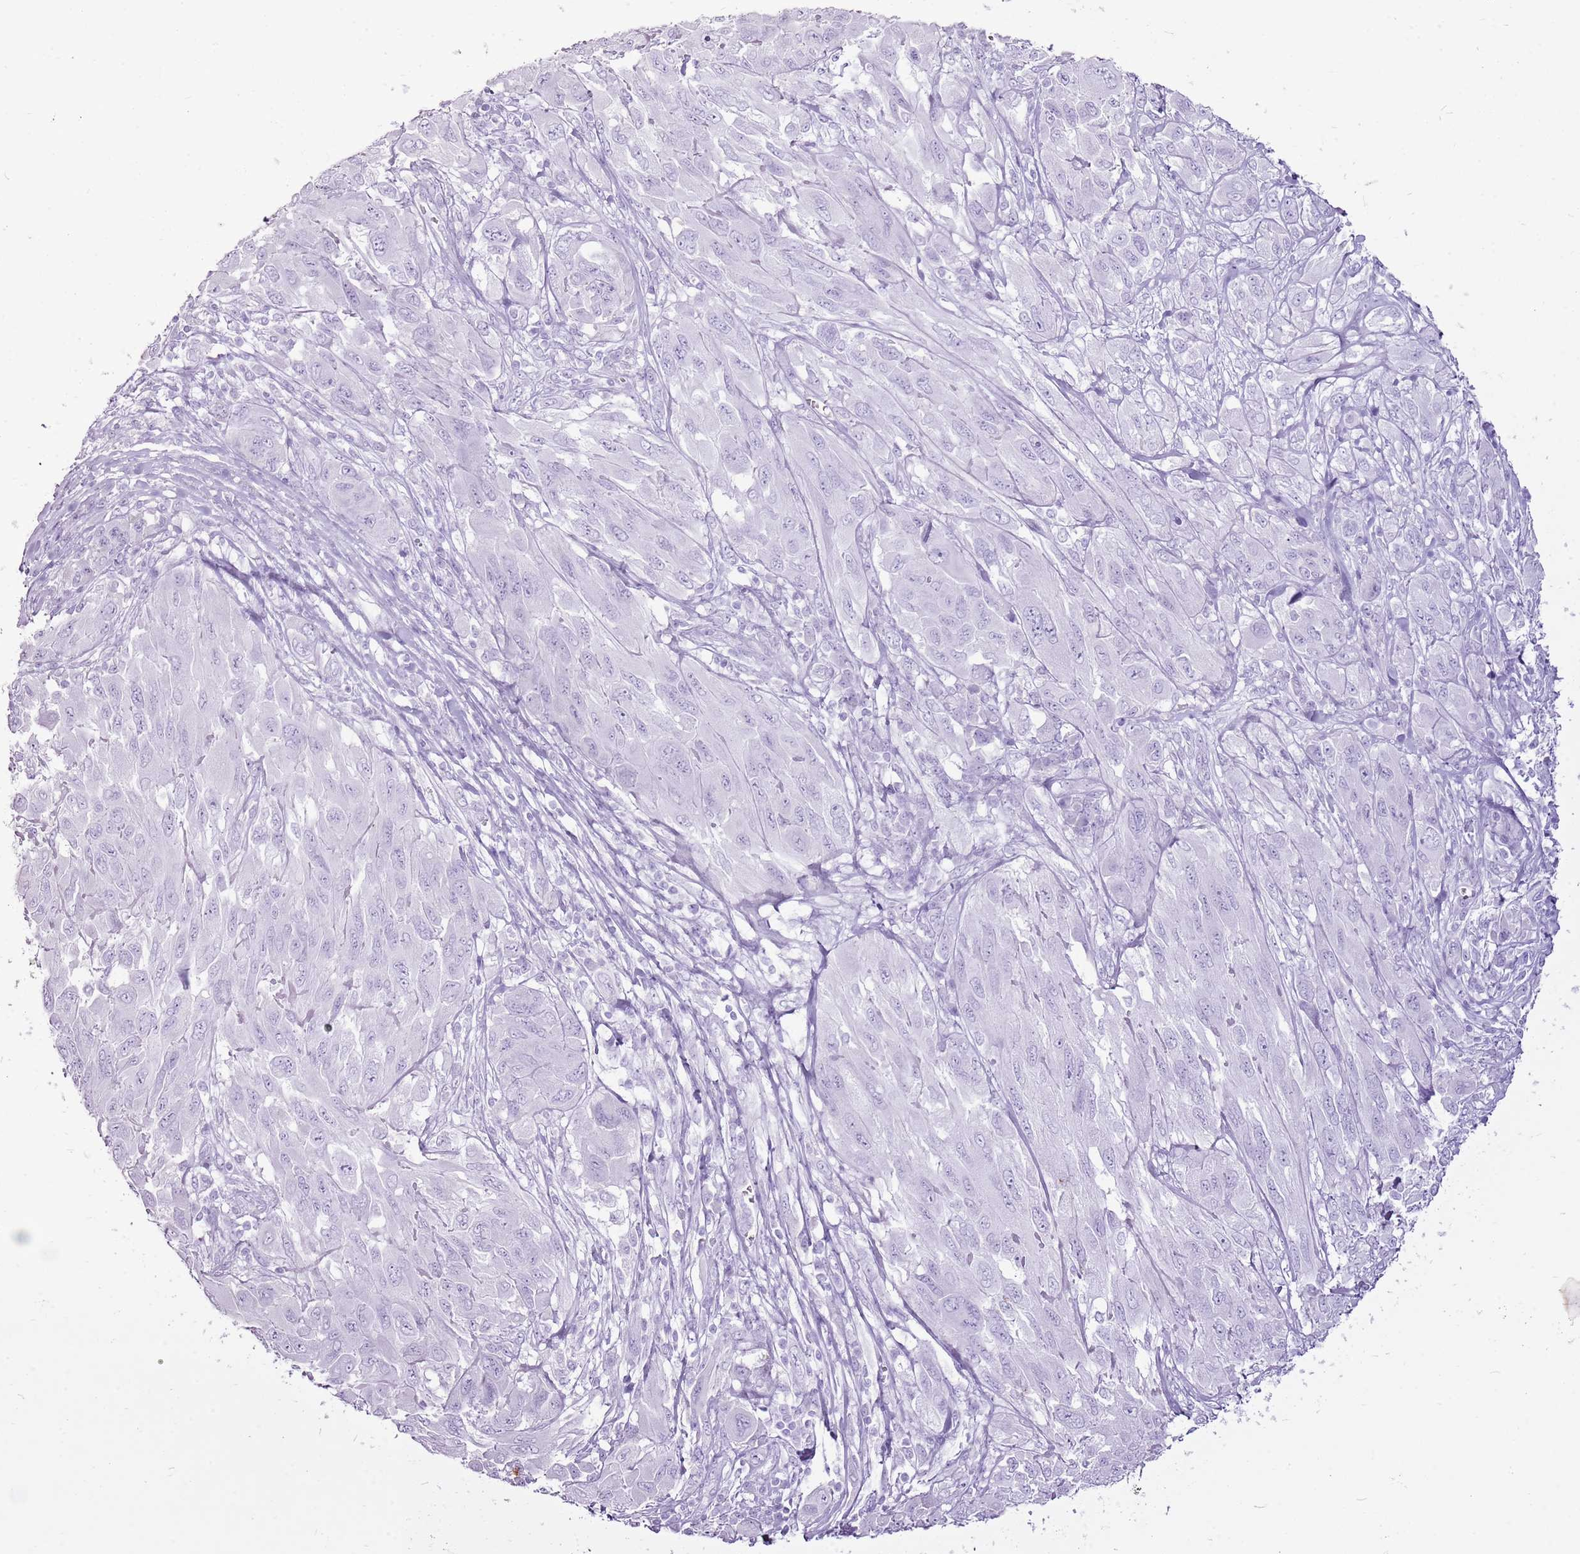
{"staining": {"intensity": "negative", "quantity": "none", "location": "none"}, "tissue": "melanoma", "cell_type": "Tumor cells", "image_type": "cancer", "snomed": [{"axis": "morphology", "description": "Malignant melanoma, NOS"}, {"axis": "topography", "description": "Skin"}], "caption": "High magnification brightfield microscopy of malignant melanoma stained with DAB (3,3'-diaminobenzidine) (brown) and counterstained with hematoxylin (blue): tumor cells show no significant expression.", "gene": "CNFN", "patient": {"sex": "female", "age": 91}}